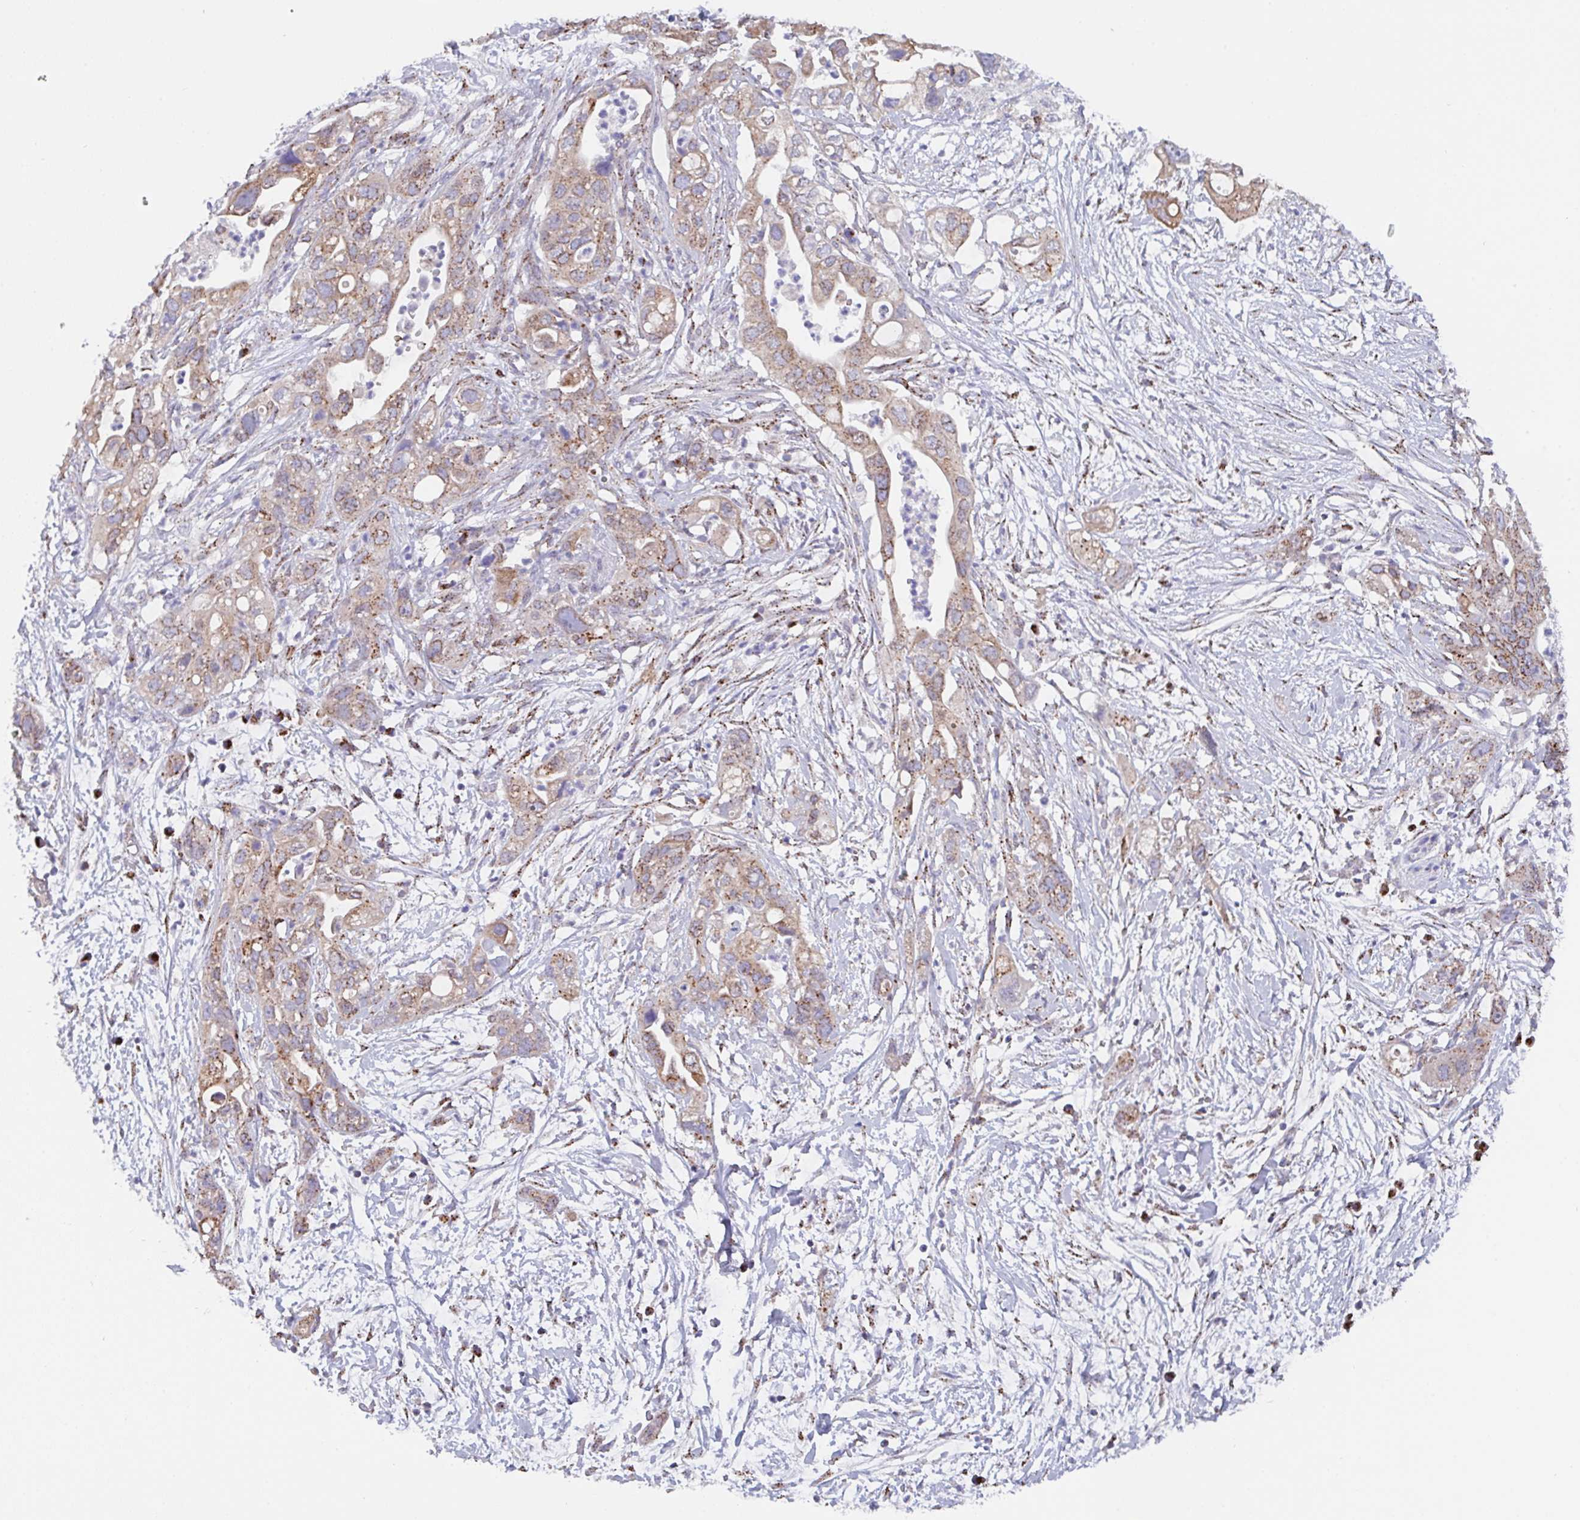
{"staining": {"intensity": "moderate", "quantity": ">75%", "location": "cytoplasmic/membranous"}, "tissue": "pancreatic cancer", "cell_type": "Tumor cells", "image_type": "cancer", "snomed": [{"axis": "morphology", "description": "Adenocarcinoma, NOS"}, {"axis": "topography", "description": "Pancreas"}], "caption": "Protein expression analysis of adenocarcinoma (pancreatic) shows moderate cytoplasmic/membranous staining in about >75% of tumor cells. (Stains: DAB in brown, nuclei in blue, Microscopy: brightfield microscopy at high magnification).", "gene": "PROSER3", "patient": {"sex": "female", "age": 72}}